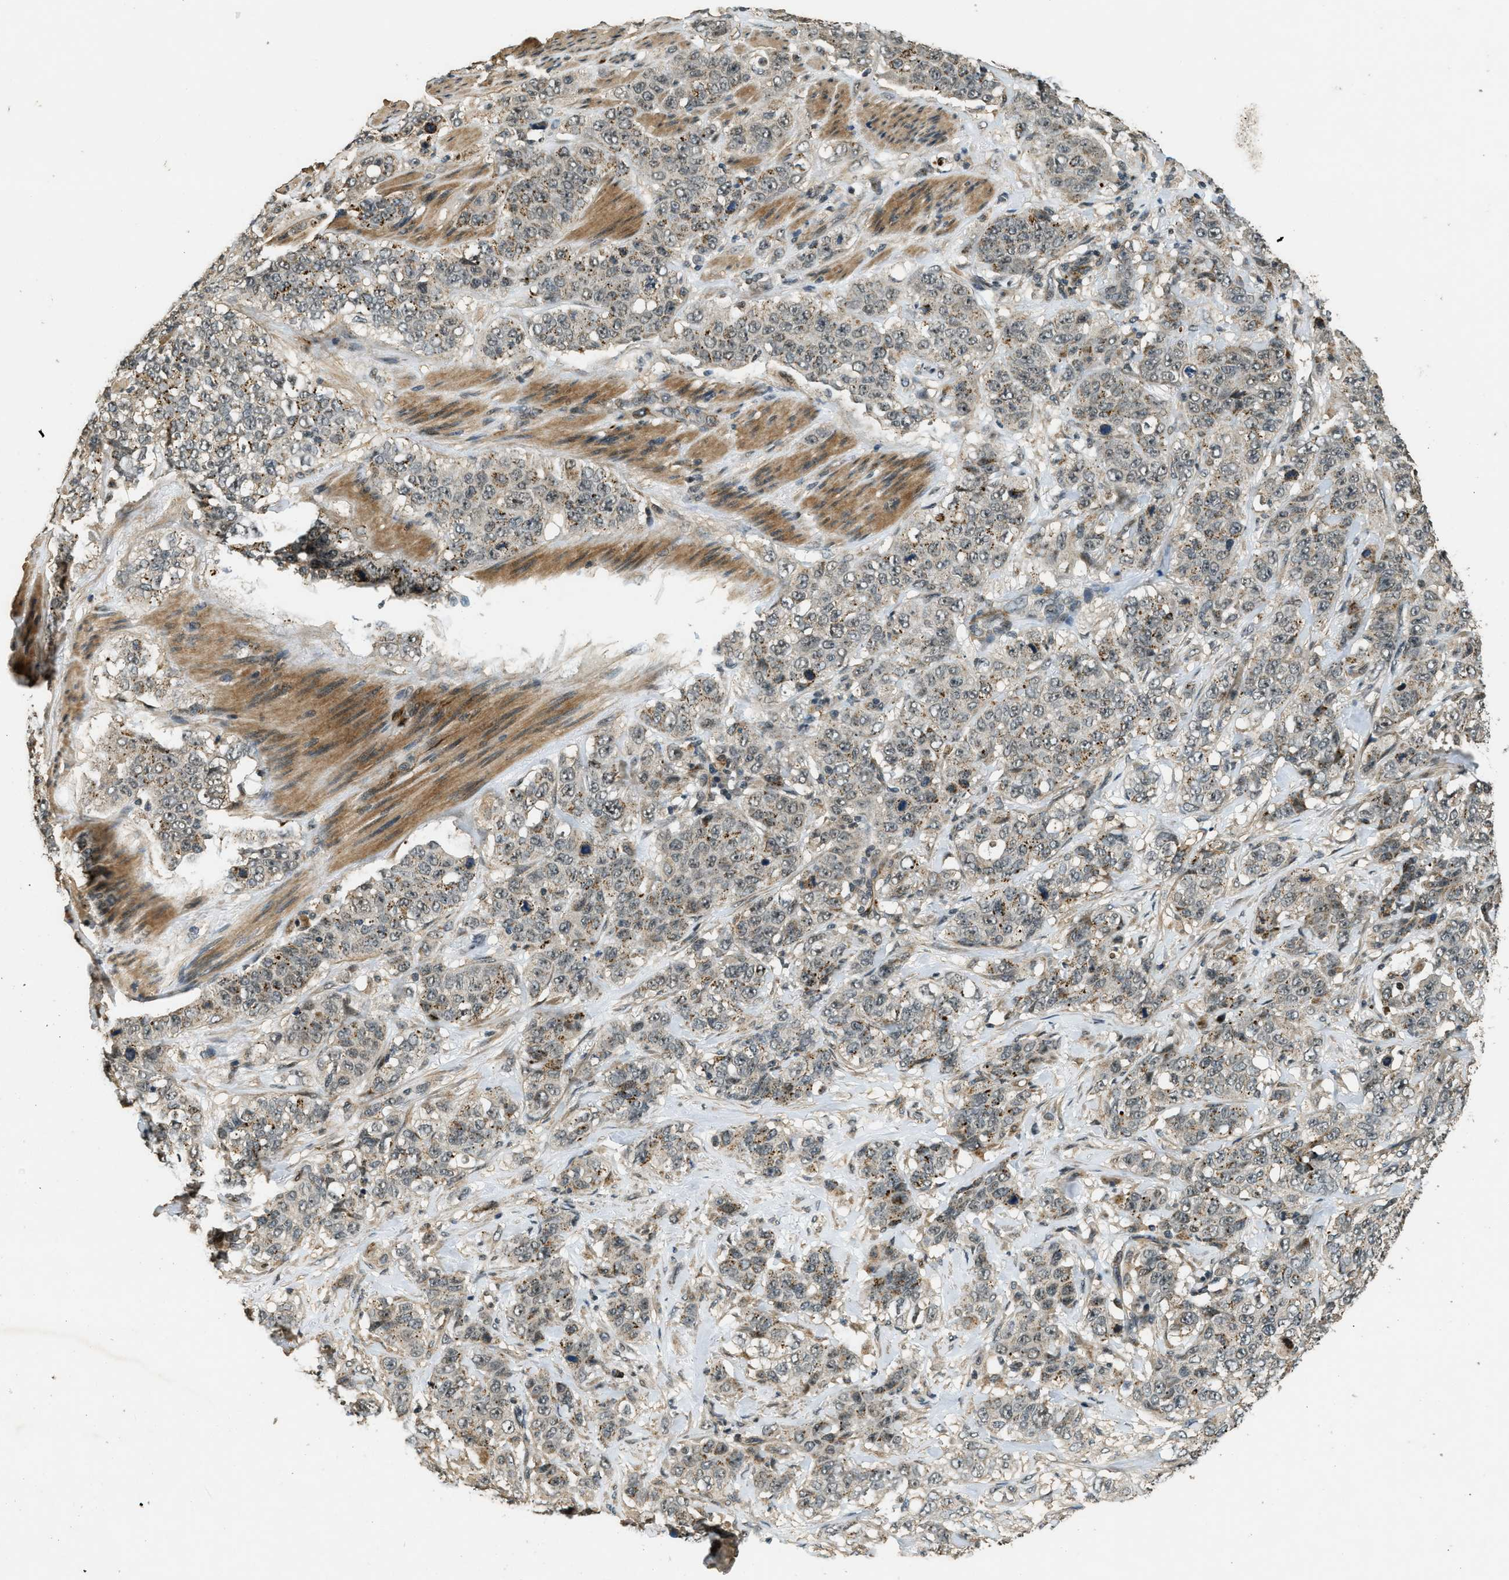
{"staining": {"intensity": "weak", "quantity": "<25%", "location": "nuclear"}, "tissue": "stomach cancer", "cell_type": "Tumor cells", "image_type": "cancer", "snomed": [{"axis": "morphology", "description": "Adenocarcinoma, NOS"}, {"axis": "topography", "description": "Stomach"}], "caption": "Tumor cells are negative for protein expression in human stomach cancer (adenocarcinoma).", "gene": "MED21", "patient": {"sex": "male", "age": 48}}